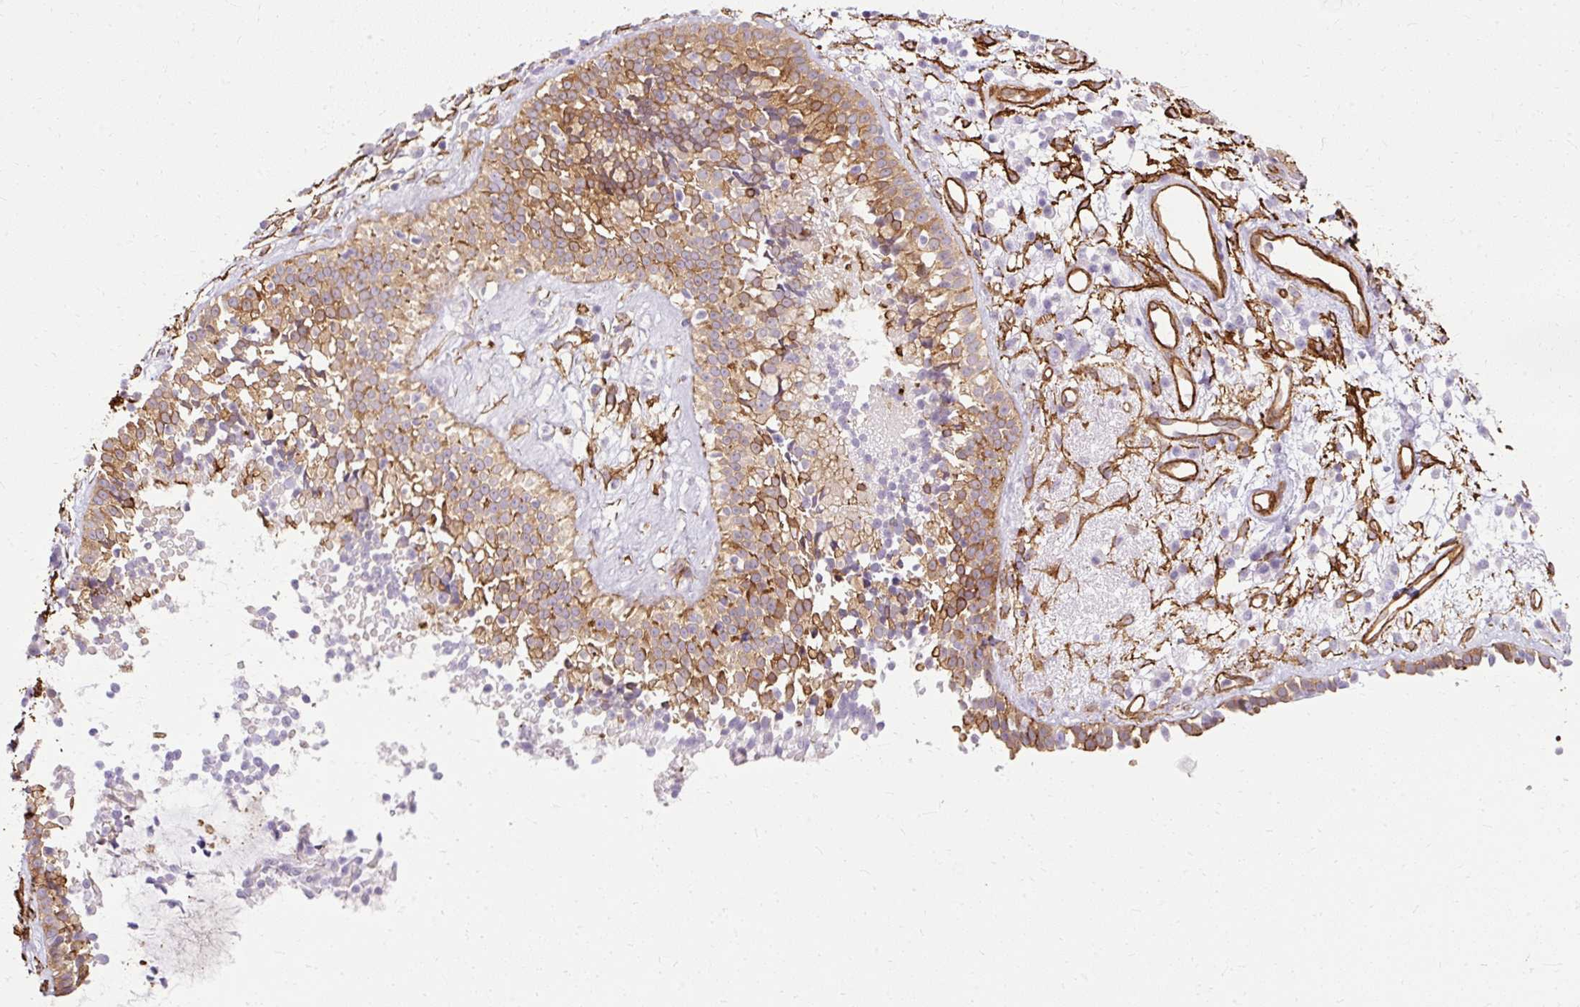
{"staining": {"intensity": "moderate", "quantity": ">75%", "location": "cytoplasmic/membranous"}, "tissue": "nasopharynx", "cell_type": "Respiratory epithelial cells", "image_type": "normal", "snomed": [{"axis": "morphology", "description": "Normal tissue, NOS"}, {"axis": "topography", "description": "Nasopharynx"}], "caption": "An immunohistochemistry photomicrograph of benign tissue is shown. Protein staining in brown labels moderate cytoplasmic/membranous positivity in nasopharynx within respiratory epithelial cells.", "gene": "CNN3", "patient": {"sex": "male", "age": 21}}